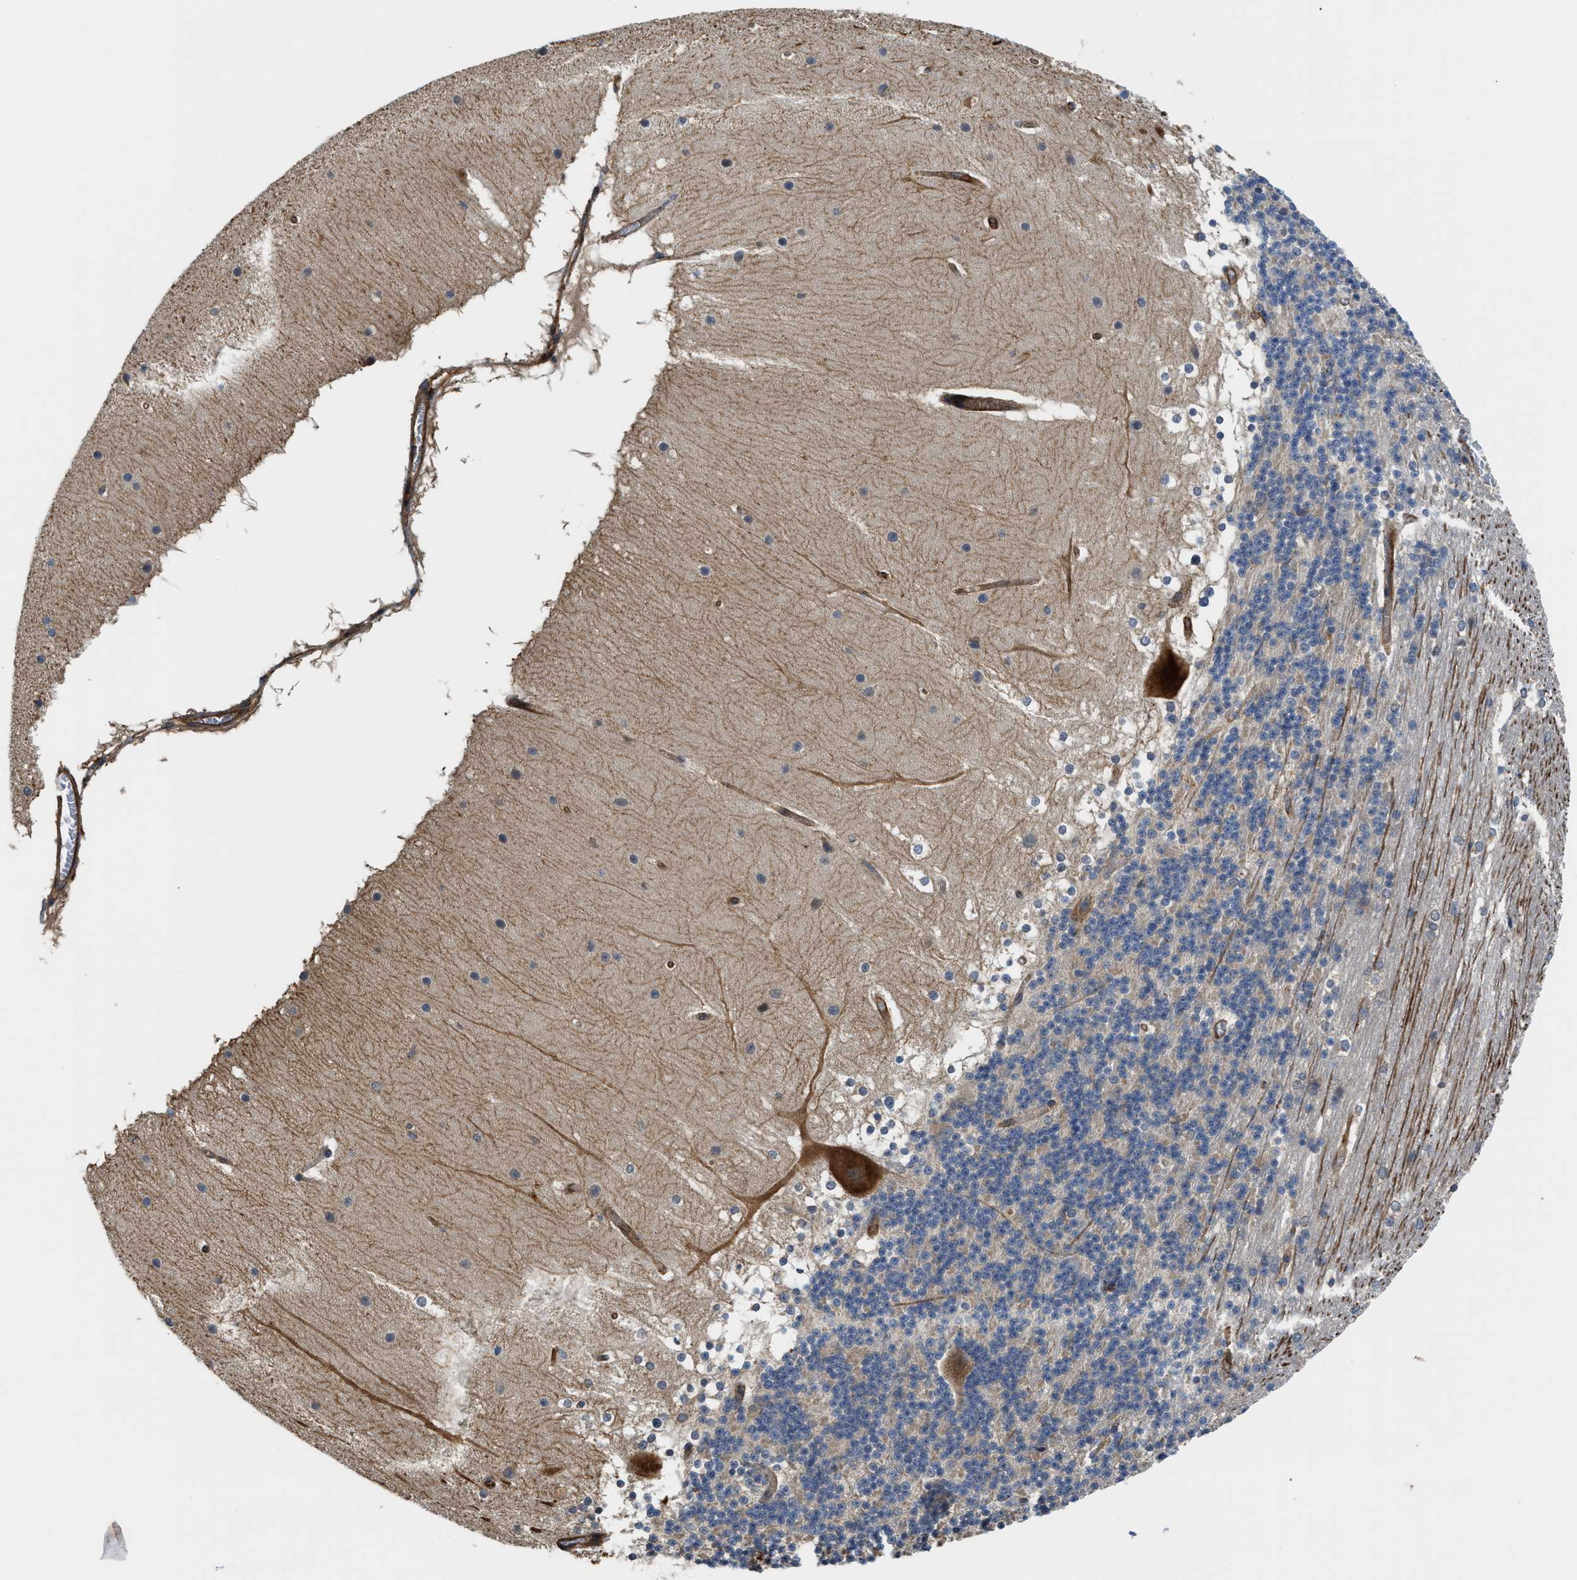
{"staining": {"intensity": "negative", "quantity": "none", "location": "none"}, "tissue": "cerebellum", "cell_type": "Cells in granular layer", "image_type": "normal", "snomed": [{"axis": "morphology", "description": "Normal tissue, NOS"}, {"axis": "topography", "description": "Cerebellum"}], "caption": "An immunohistochemistry histopathology image of normal cerebellum is shown. There is no staining in cells in granular layer of cerebellum.", "gene": "DDHD2", "patient": {"sex": "female", "age": 19}}